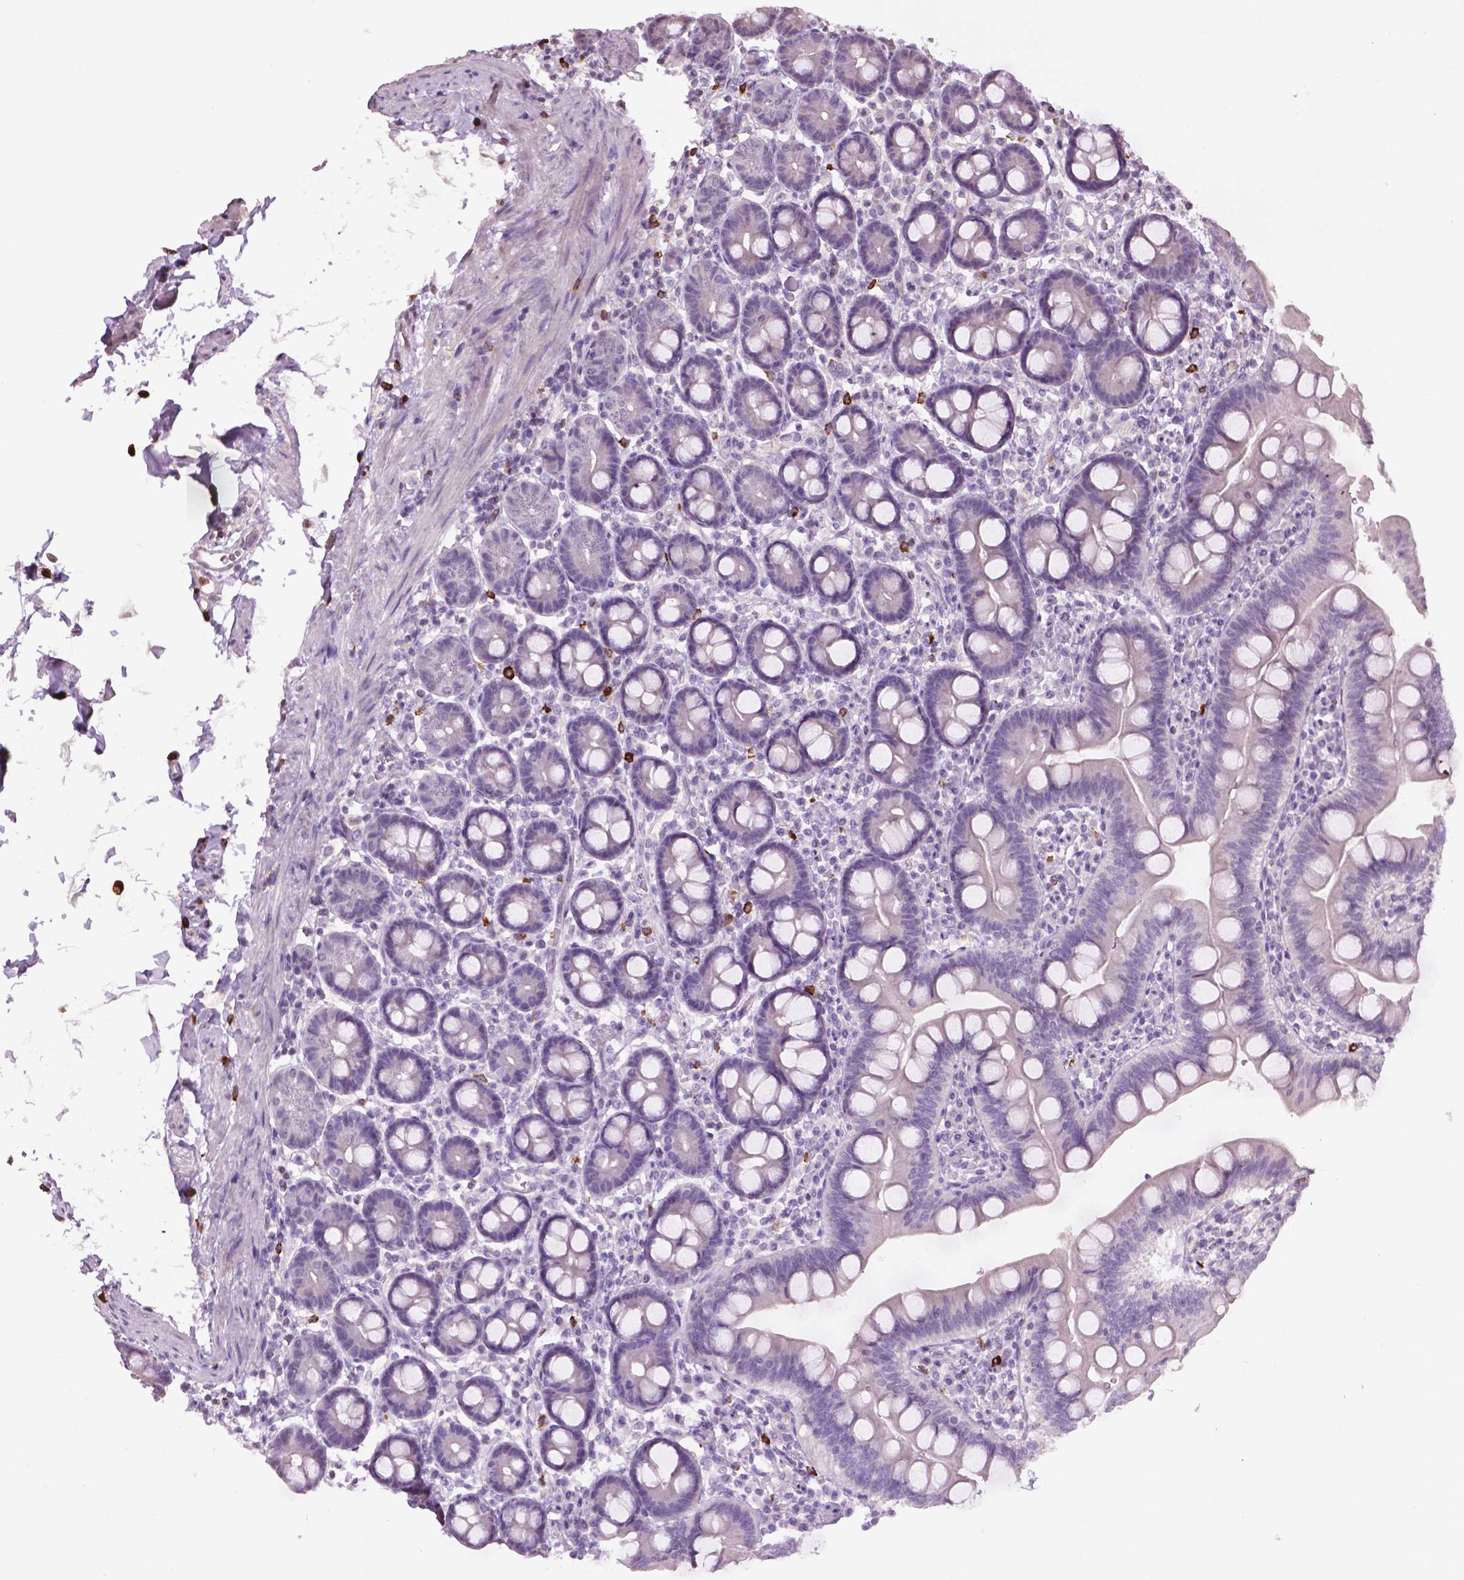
{"staining": {"intensity": "negative", "quantity": "none", "location": "none"}, "tissue": "duodenum", "cell_type": "Glandular cells", "image_type": "normal", "snomed": [{"axis": "morphology", "description": "Normal tissue, NOS"}, {"axis": "topography", "description": "Pancreas"}, {"axis": "topography", "description": "Duodenum"}], "caption": "DAB immunohistochemical staining of unremarkable human duodenum demonstrates no significant expression in glandular cells.", "gene": "NTNG2", "patient": {"sex": "male", "age": 59}}